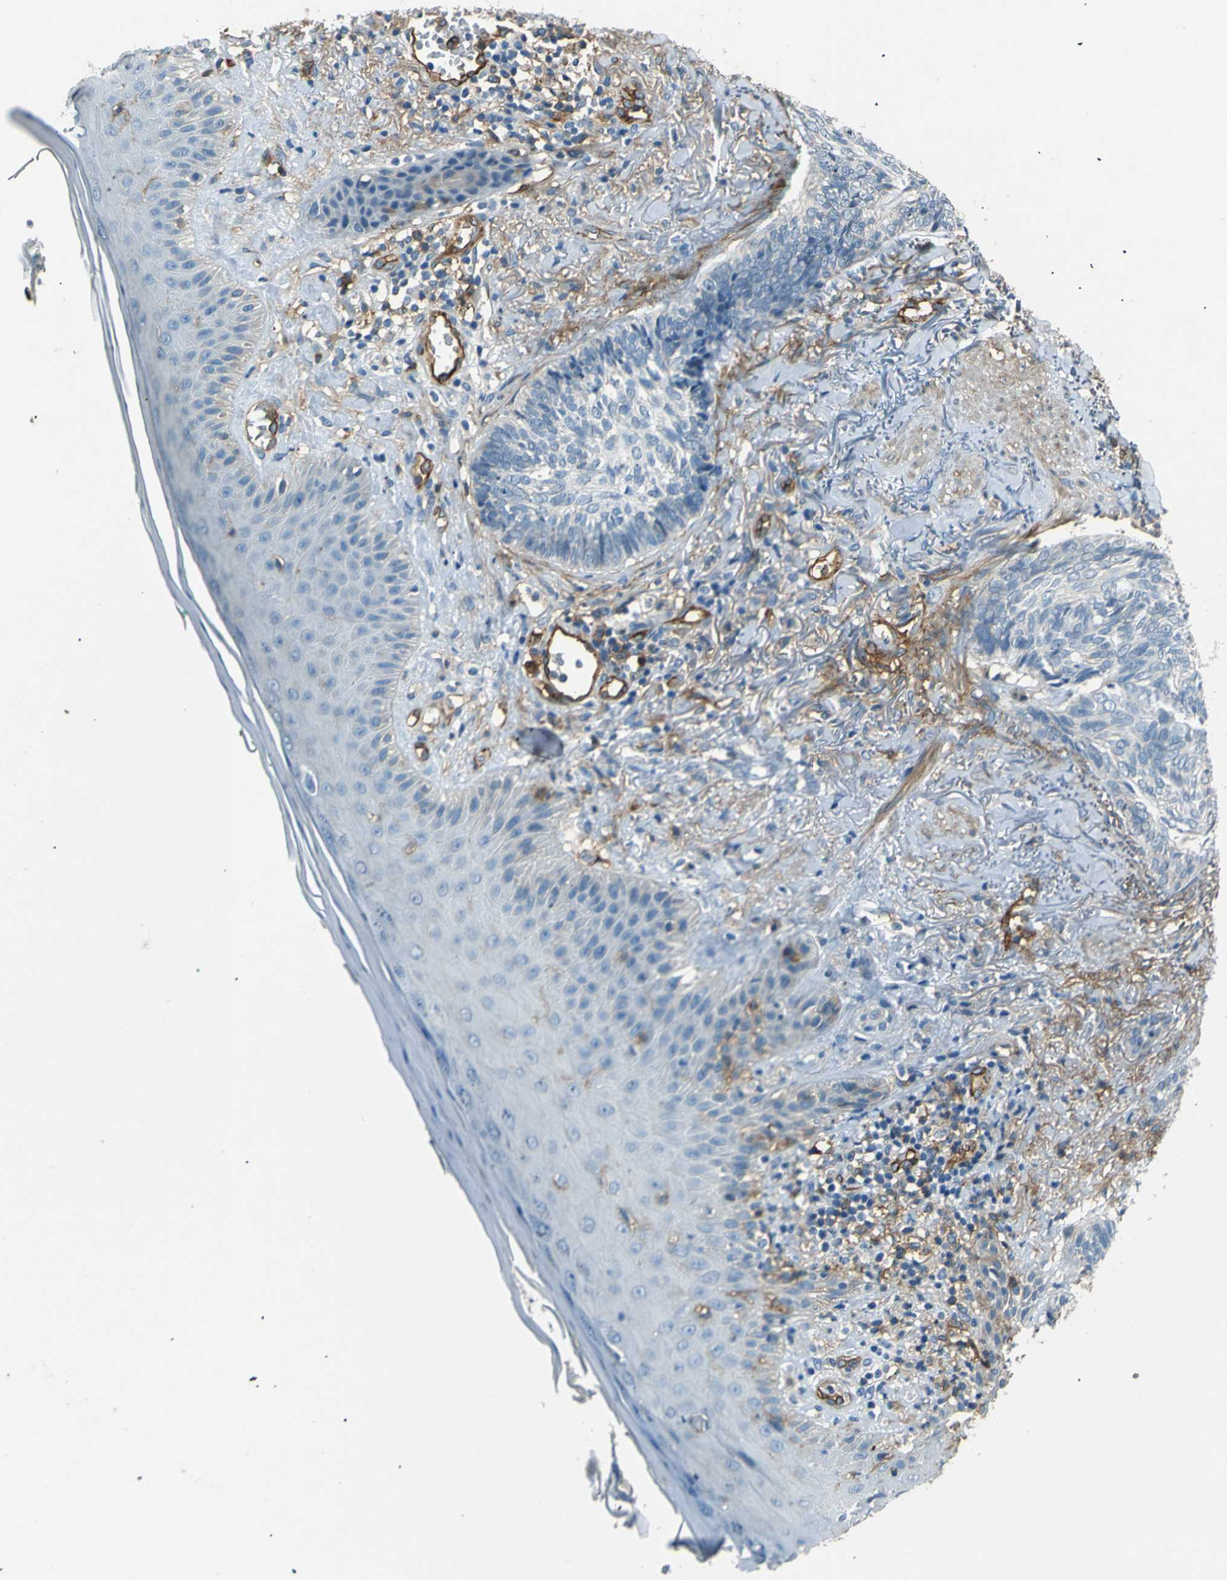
{"staining": {"intensity": "negative", "quantity": "none", "location": "none"}, "tissue": "skin cancer", "cell_type": "Tumor cells", "image_type": "cancer", "snomed": [{"axis": "morphology", "description": "Basal cell carcinoma"}, {"axis": "topography", "description": "Skin"}], "caption": "This is a micrograph of IHC staining of skin basal cell carcinoma, which shows no staining in tumor cells.", "gene": "ENTPD1", "patient": {"sex": "male", "age": 43}}